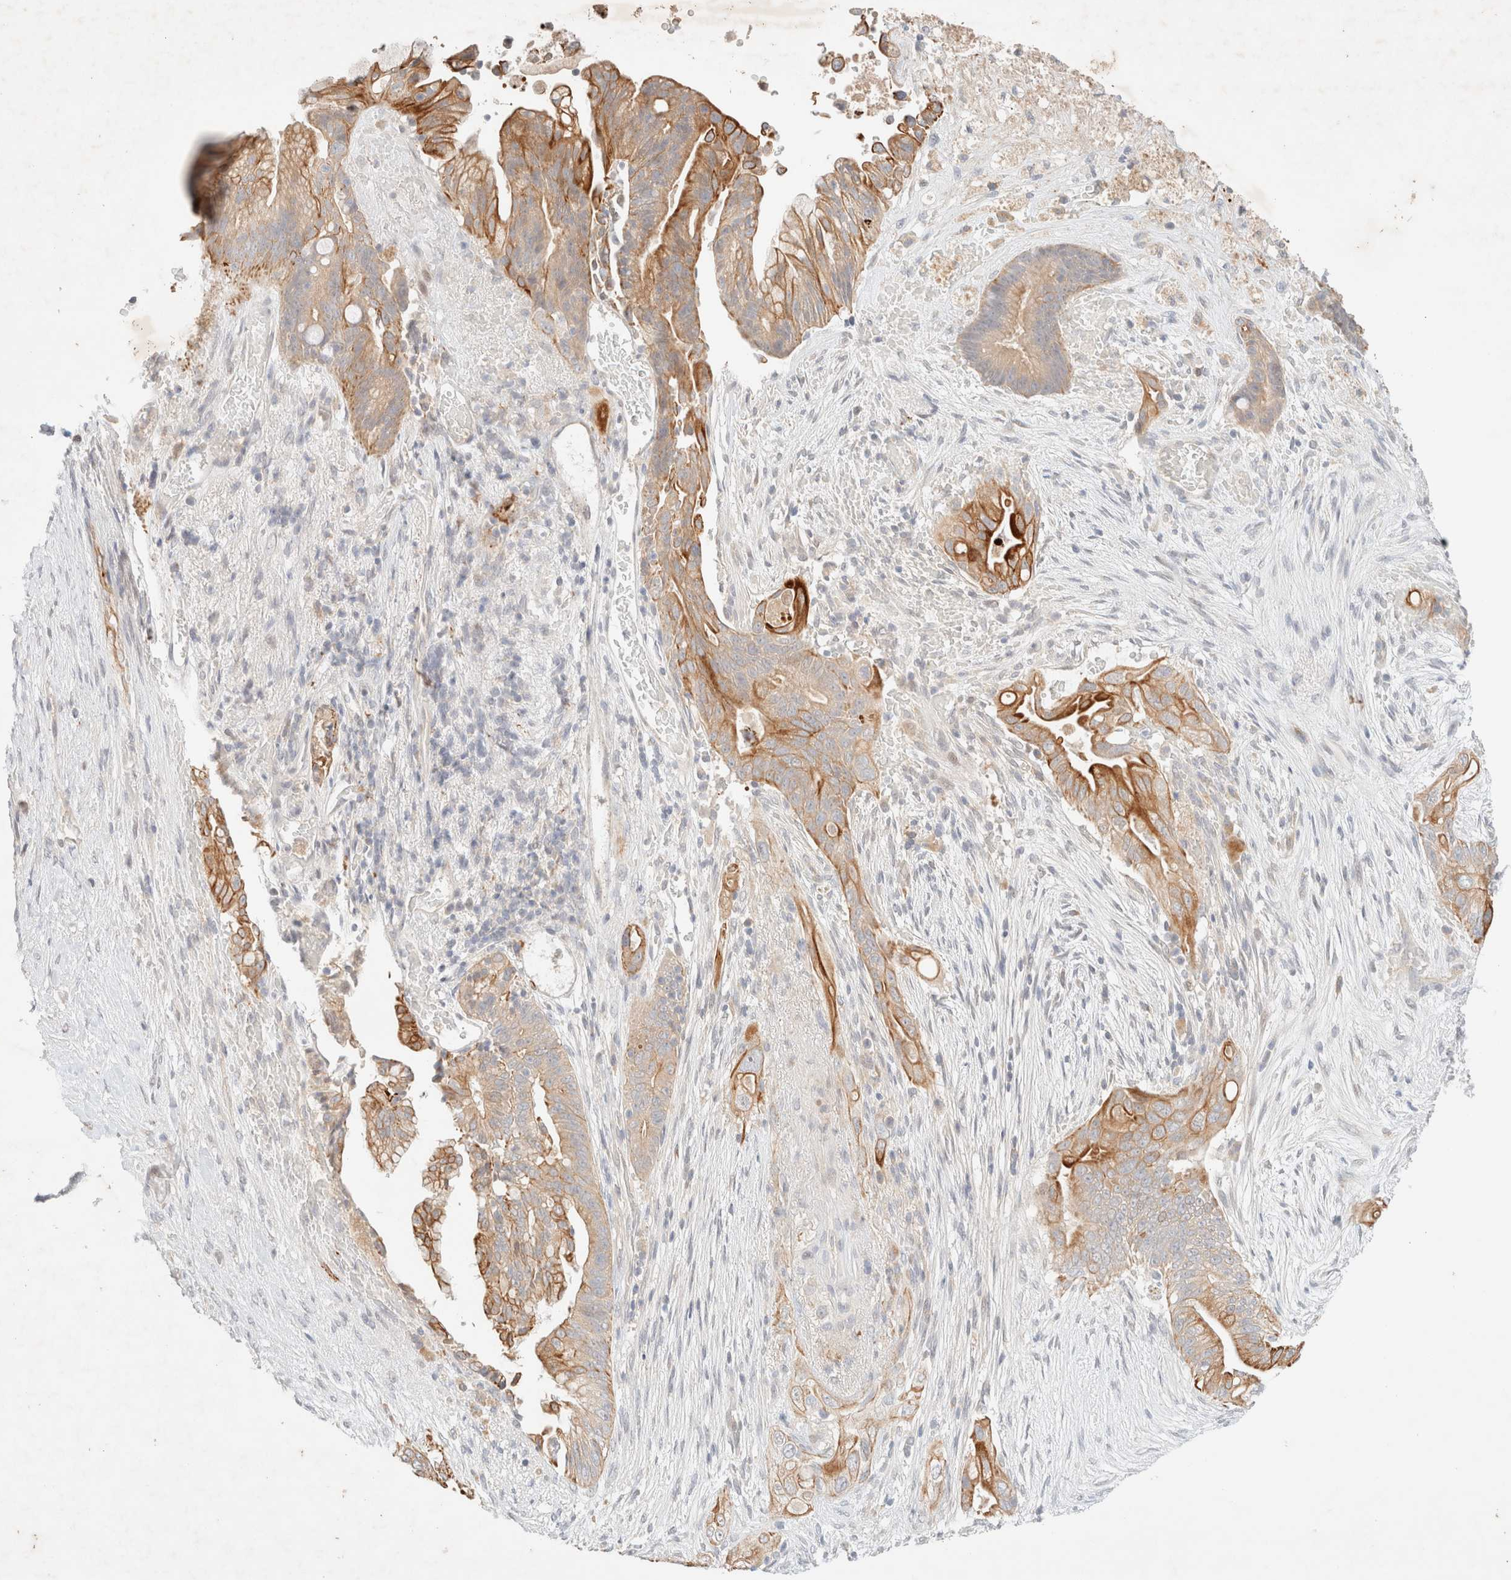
{"staining": {"intensity": "strong", "quantity": ">75%", "location": "cytoplasmic/membranous"}, "tissue": "pancreatic cancer", "cell_type": "Tumor cells", "image_type": "cancer", "snomed": [{"axis": "morphology", "description": "Adenocarcinoma, NOS"}, {"axis": "topography", "description": "Pancreas"}], "caption": "Adenocarcinoma (pancreatic) stained with IHC exhibits strong cytoplasmic/membranous positivity in approximately >75% of tumor cells.", "gene": "SGSM2", "patient": {"sex": "male", "age": 53}}